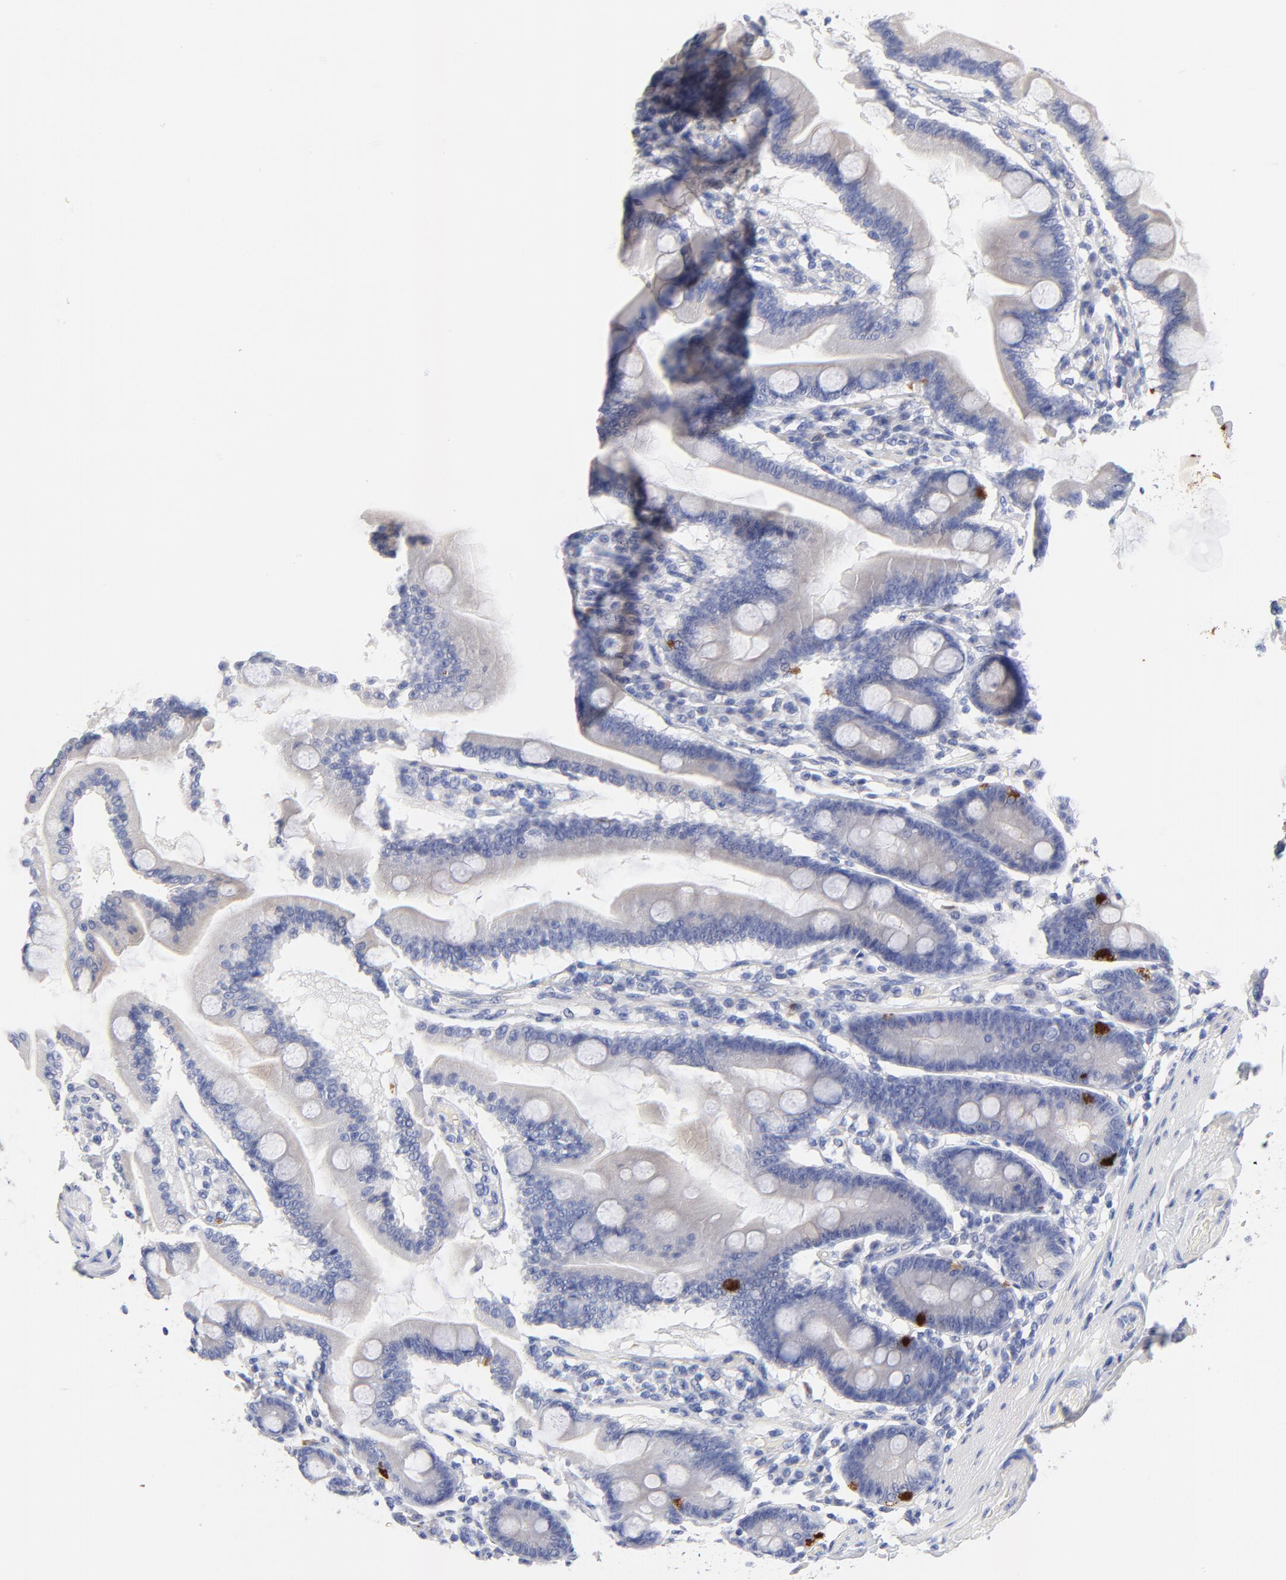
{"staining": {"intensity": "strong", "quantity": "<25%", "location": "cytoplasmic/membranous"}, "tissue": "duodenum", "cell_type": "Glandular cells", "image_type": "normal", "snomed": [{"axis": "morphology", "description": "Normal tissue, NOS"}, {"axis": "topography", "description": "Duodenum"}], "caption": "Immunohistochemical staining of normal human duodenum displays strong cytoplasmic/membranous protein expression in approximately <25% of glandular cells. The protein of interest is shown in brown color, while the nuclei are stained blue.", "gene": "FBXO10", "patient": {"sex": "female", "age": 64}}